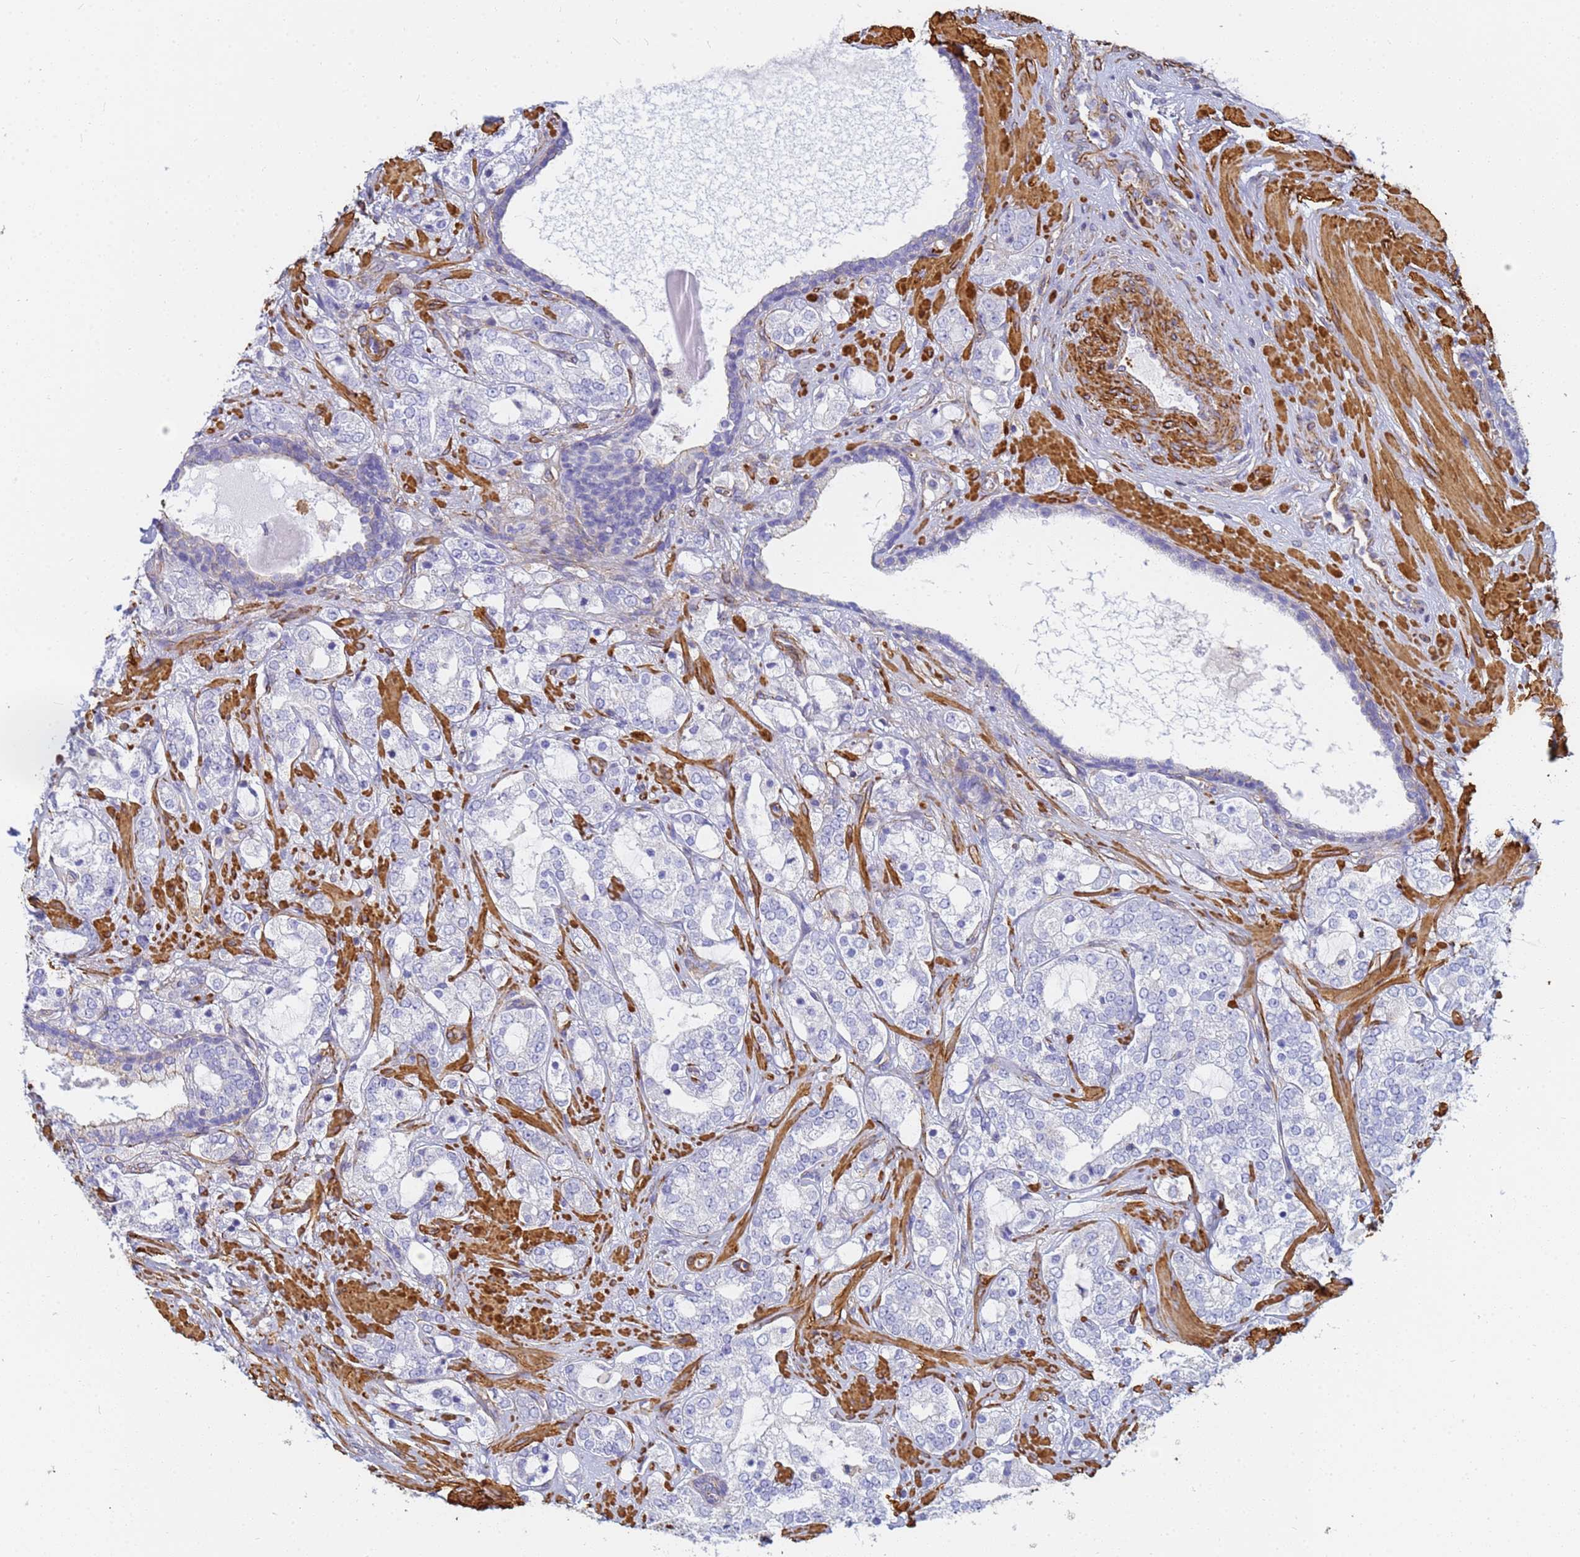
{"staining": {"intensity": "negative", "quantity": "none", "location": "none"}, "tissue": "prostate cancer", "cell_type": "Tumor cells", "image_type": "cancer", "snomed": [{"axis": "morphology", "description": "Adenocarcinoma, High grade"}, {"axis": "topography", "description": "Prostate"}], "caption": "This is an immunohistochemistry photomicrograph of human adenocarcinoma (high-grade) (prostate). There is no expression in tumor cells.", "gene": "TPM1", "patient": {"sex": "male", "age": 64}}